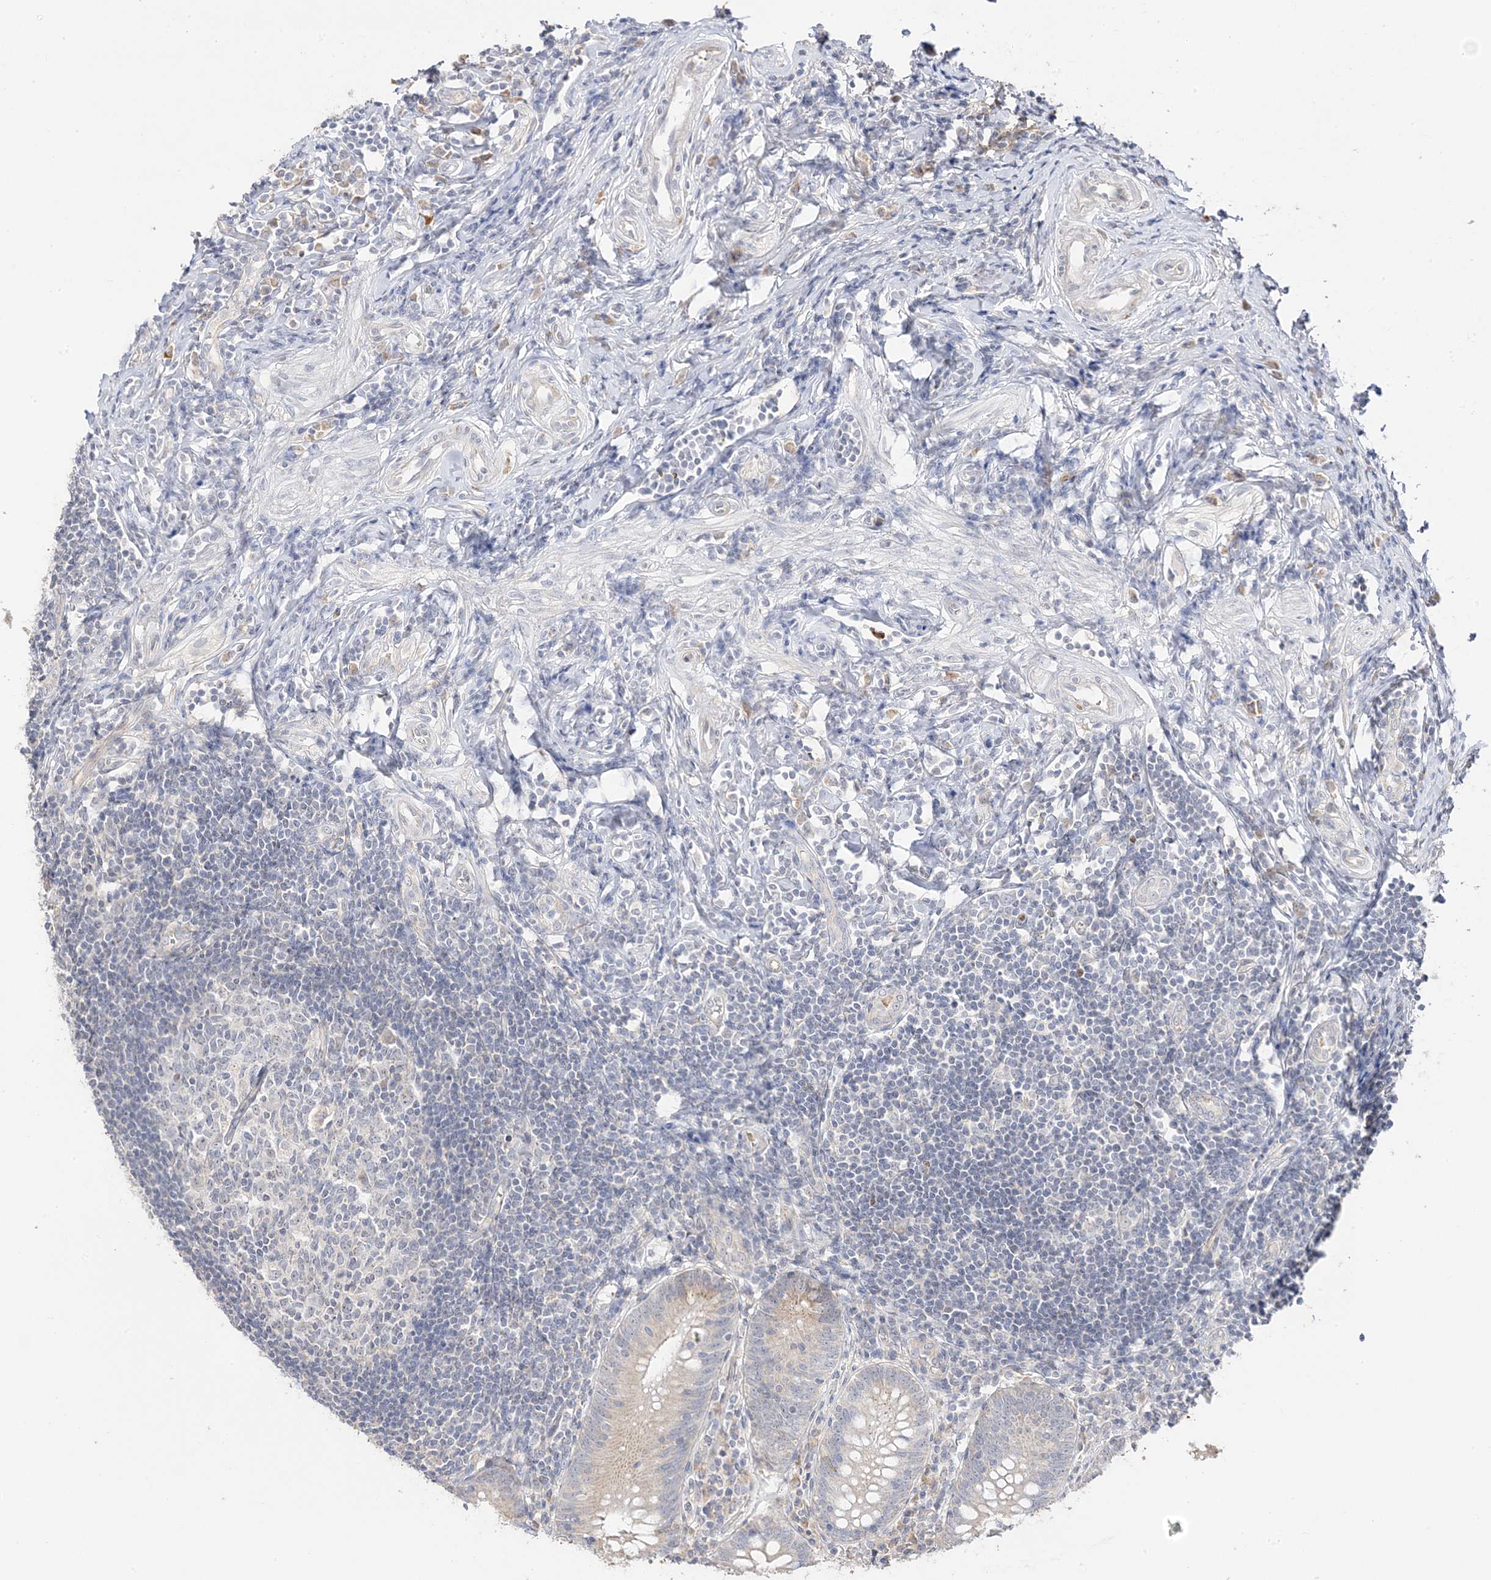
{"staining": {"intensity": "weak", "quantity": "<25%", "location": "cytoplasmic/membranous"}, "tissue": "appendix", "cell_type": "Glandular cells", "image_type": "normal", "snomed": [{"axis": "morphology", "description": "Normal tissue, NOS"}, {"axis": "topography", "description": "Appendix"}], "caption": "Human appendix stained for a protein using immunohistochemistry (IHC) shows no positivity in glandular cells.", "gene": "TRANK1", "patient": {"sex": "female", "age": 54}}